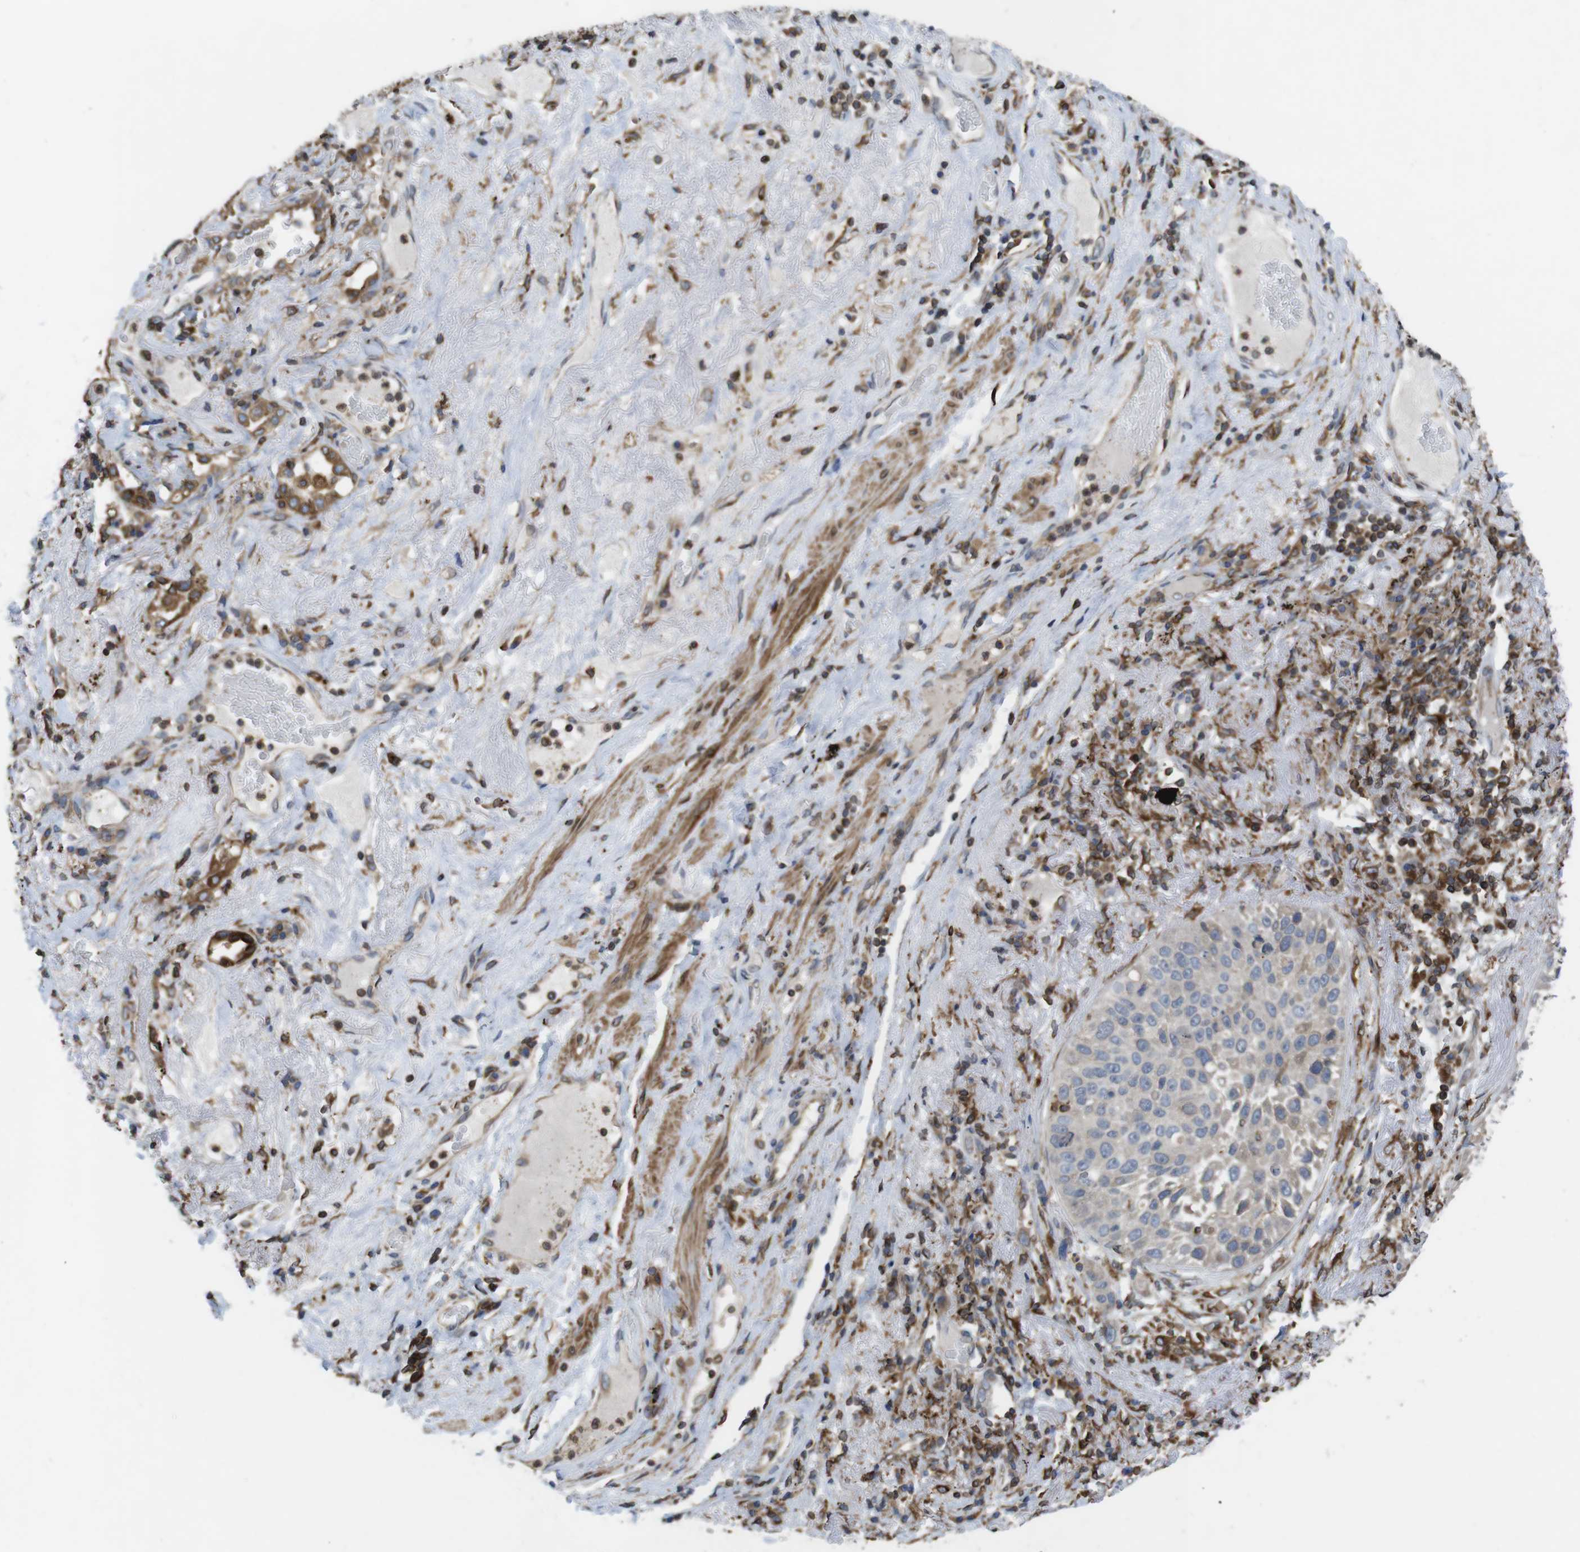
{"staining": {"intensity": "weak", "quantity": ">75%", "location": "cytoplasmic/membranous"}, "tissue": "lung cancer", "cell_type": "Tumor cells", "image_type": "cancer", "snomed": [{"axis": "morphology", "description": "Squamous cell carcinoma, NOS"}, {"axis": "topography", "description": "Lung"}], "caption": "Protein staining displays weak cytoplasmic/membranous positivity in approximately >75% of tumor cells in lung cancer. (brown staining indicates protein expression, while blue staining denotes nuclei).", "gene": "ARL6IP5", "patient": {"sex": "male", "age": 57}}